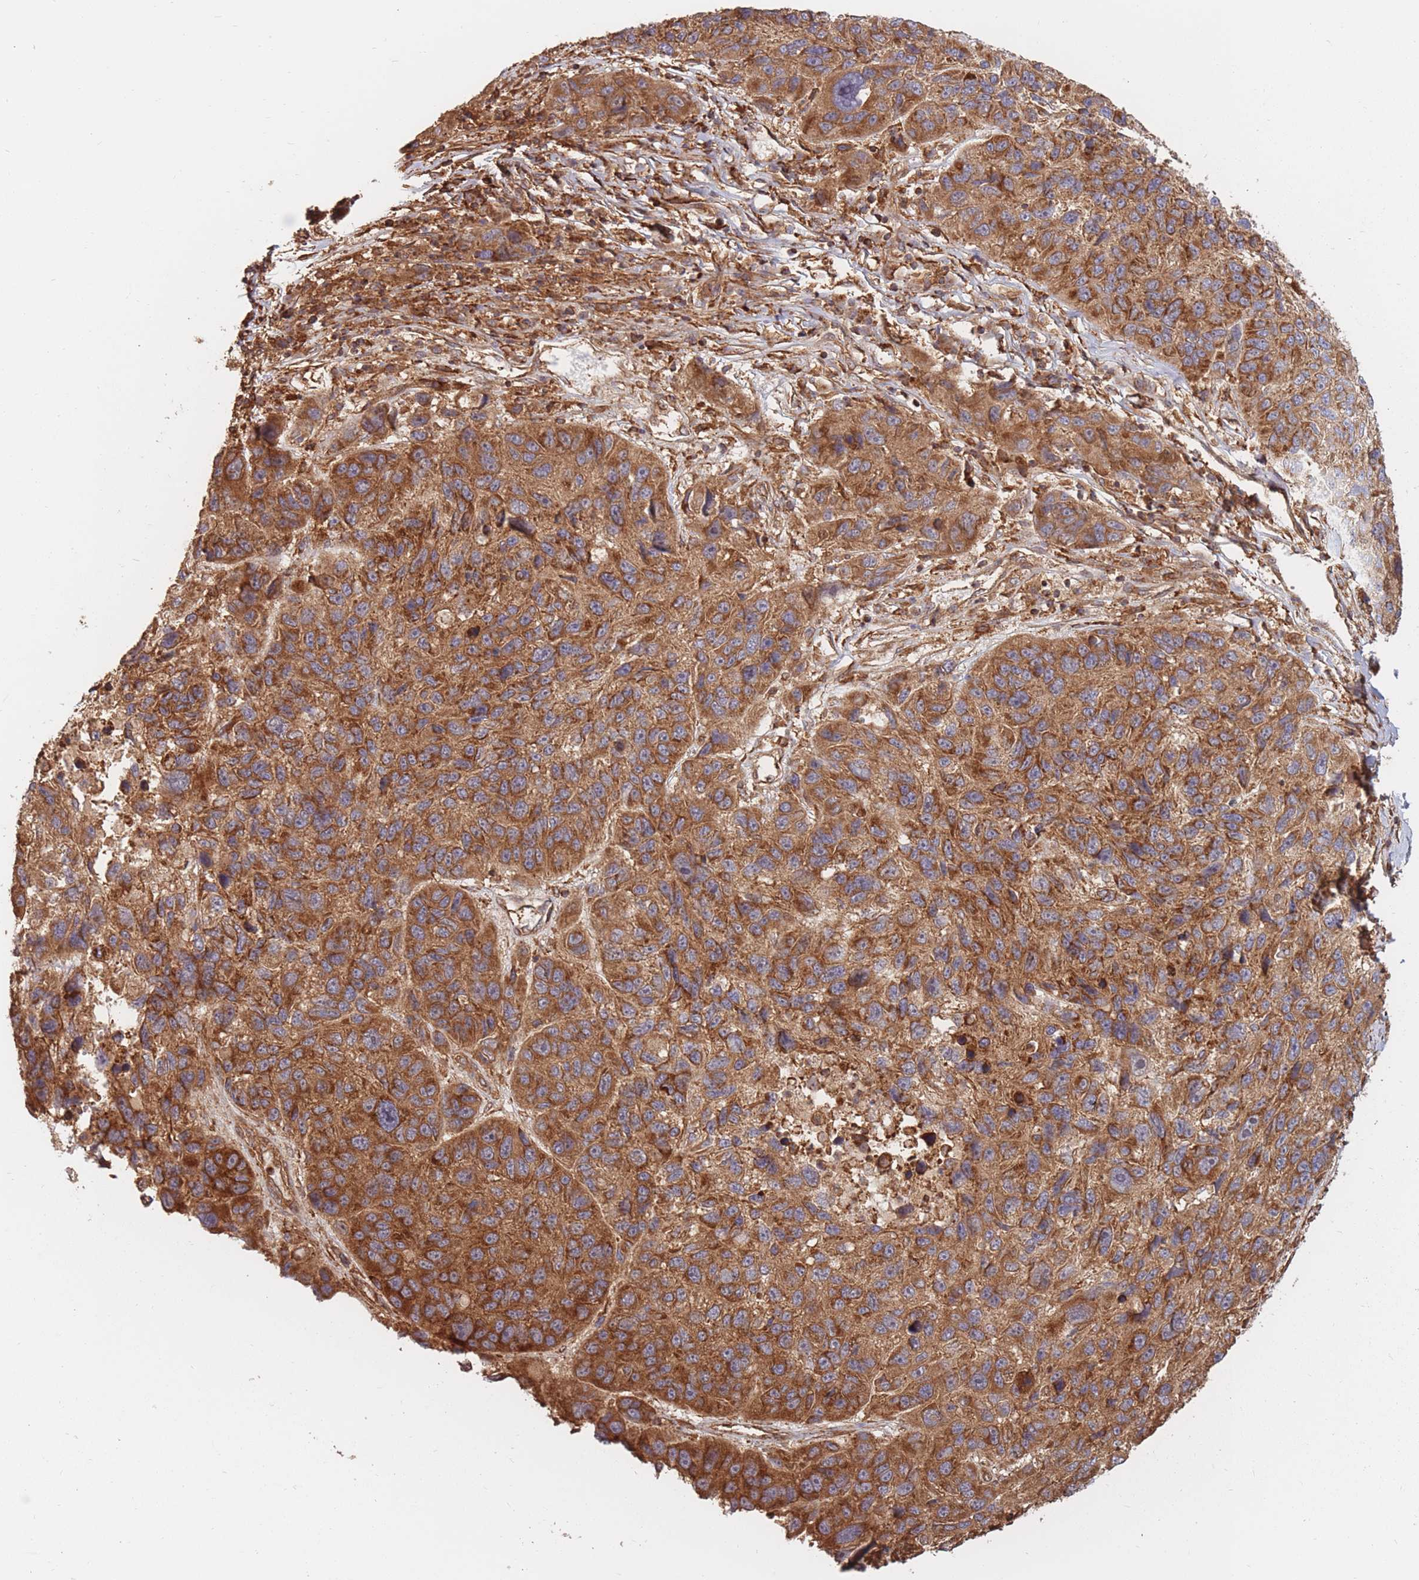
{"staining": {"intensity": "moderate", "quantity": ">75%", "location": "cytoplasmic/membranous"}, "tissue": "melanoma", "cell_type": "Tumor cells", "image_type": "cancer", "snomed": [{"axis": "morphology", "description": "Malignant melanoma, NOS"}, {"axis": "topography", "description": "Skin"}], "caption": "Protein positivity by immunohistochemistry reveals moderate cytoplasmic/membranous positivity in about >75% of tumor cells in malignant melanoma.", "gene": "RASSF2", "patient": {"sex": "male", "age": 53}}